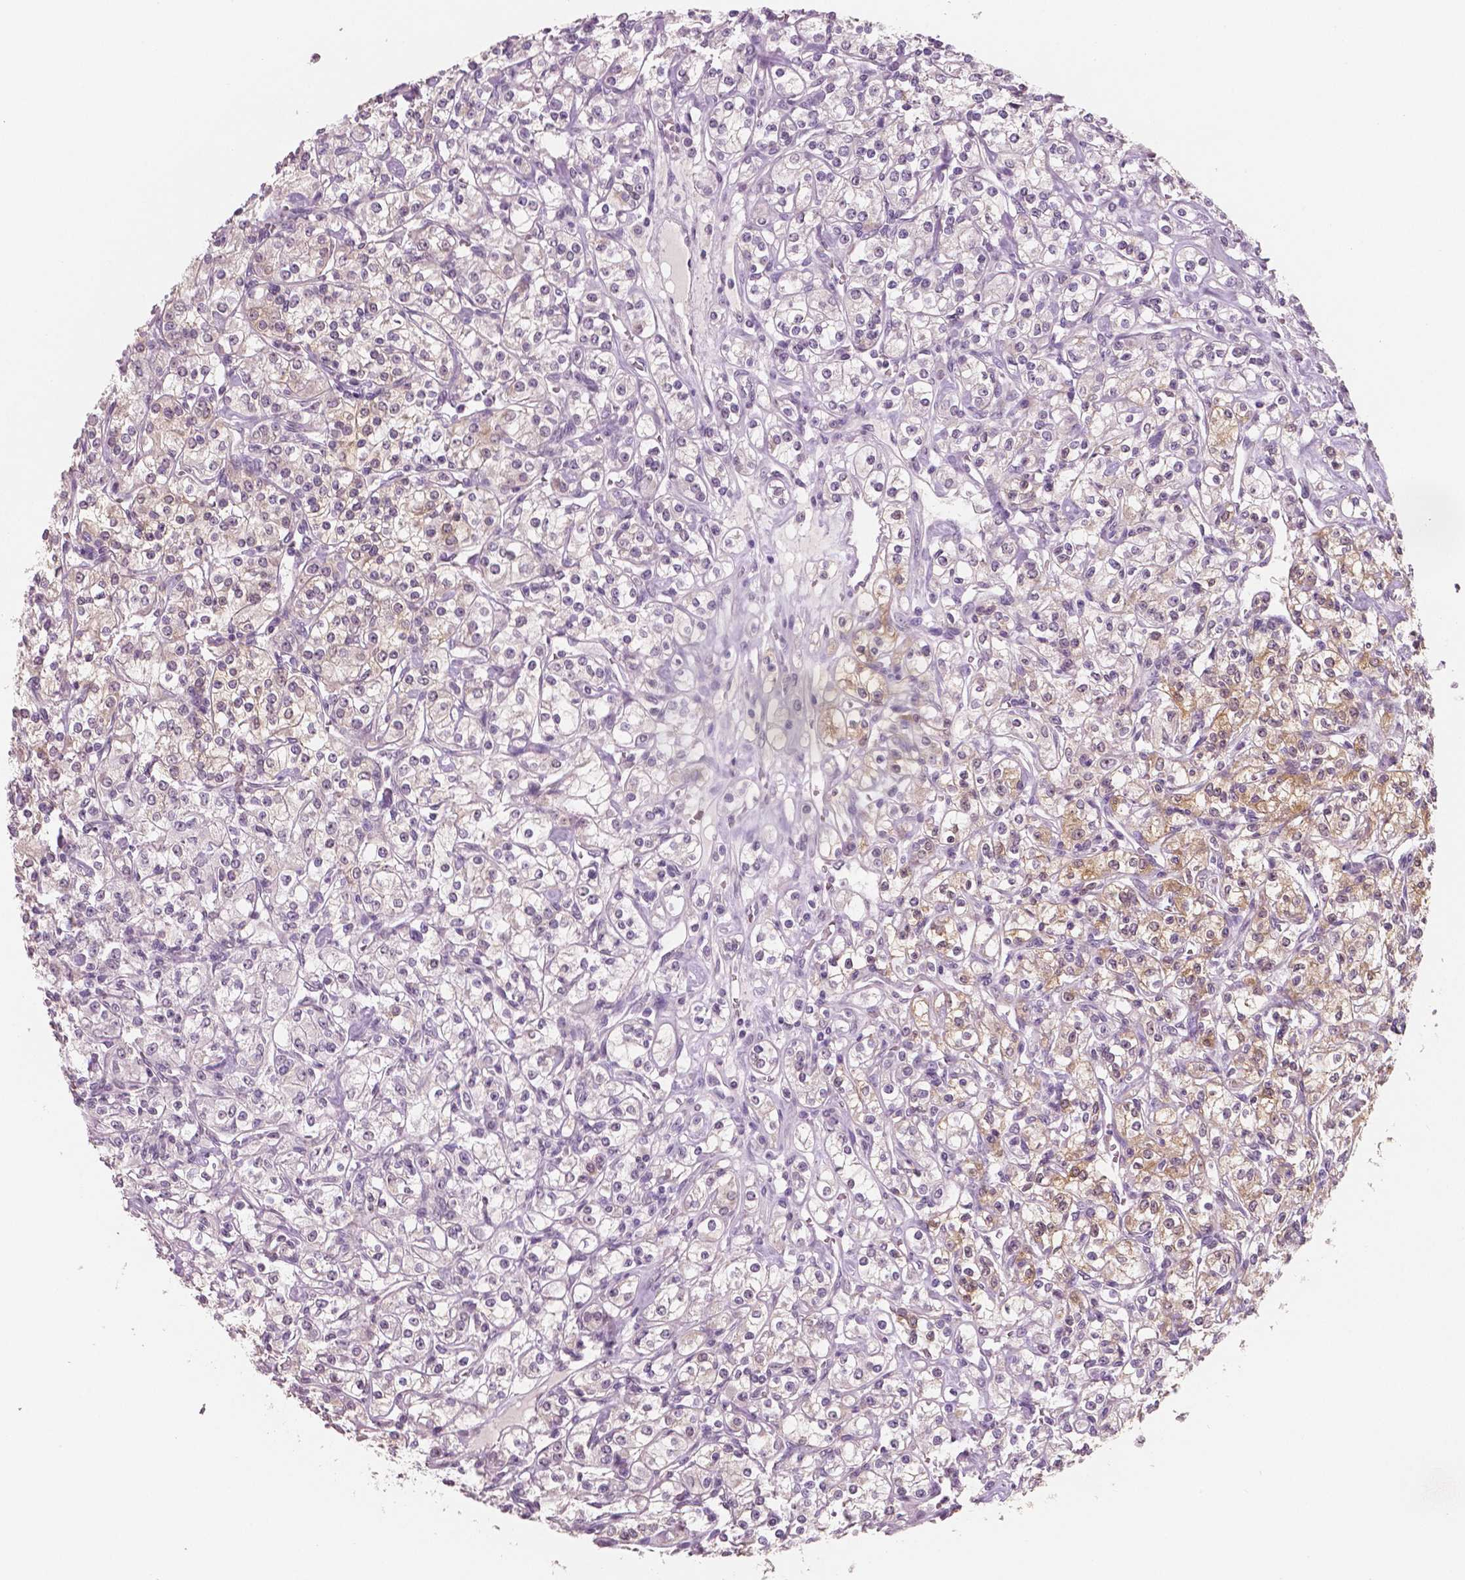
{"staining": {"intensity": "negative", "quantity": "none", "location": "none"}, "tissue": "renal cancer", "cell_type": "Tumor cells", "image_type": "cancer", "snomed": [{"axis": "morphology", "description": "Adenocarcinoma, NOS"}, {"axis": "topography", "description": "Kidney"}], "caption": "Renal adenocarcinoma stained for a protein using IHC exhibits no positivity tumor cells.", "gene": "NECAB1", "patient": {"sex": "male", "age": 77}}